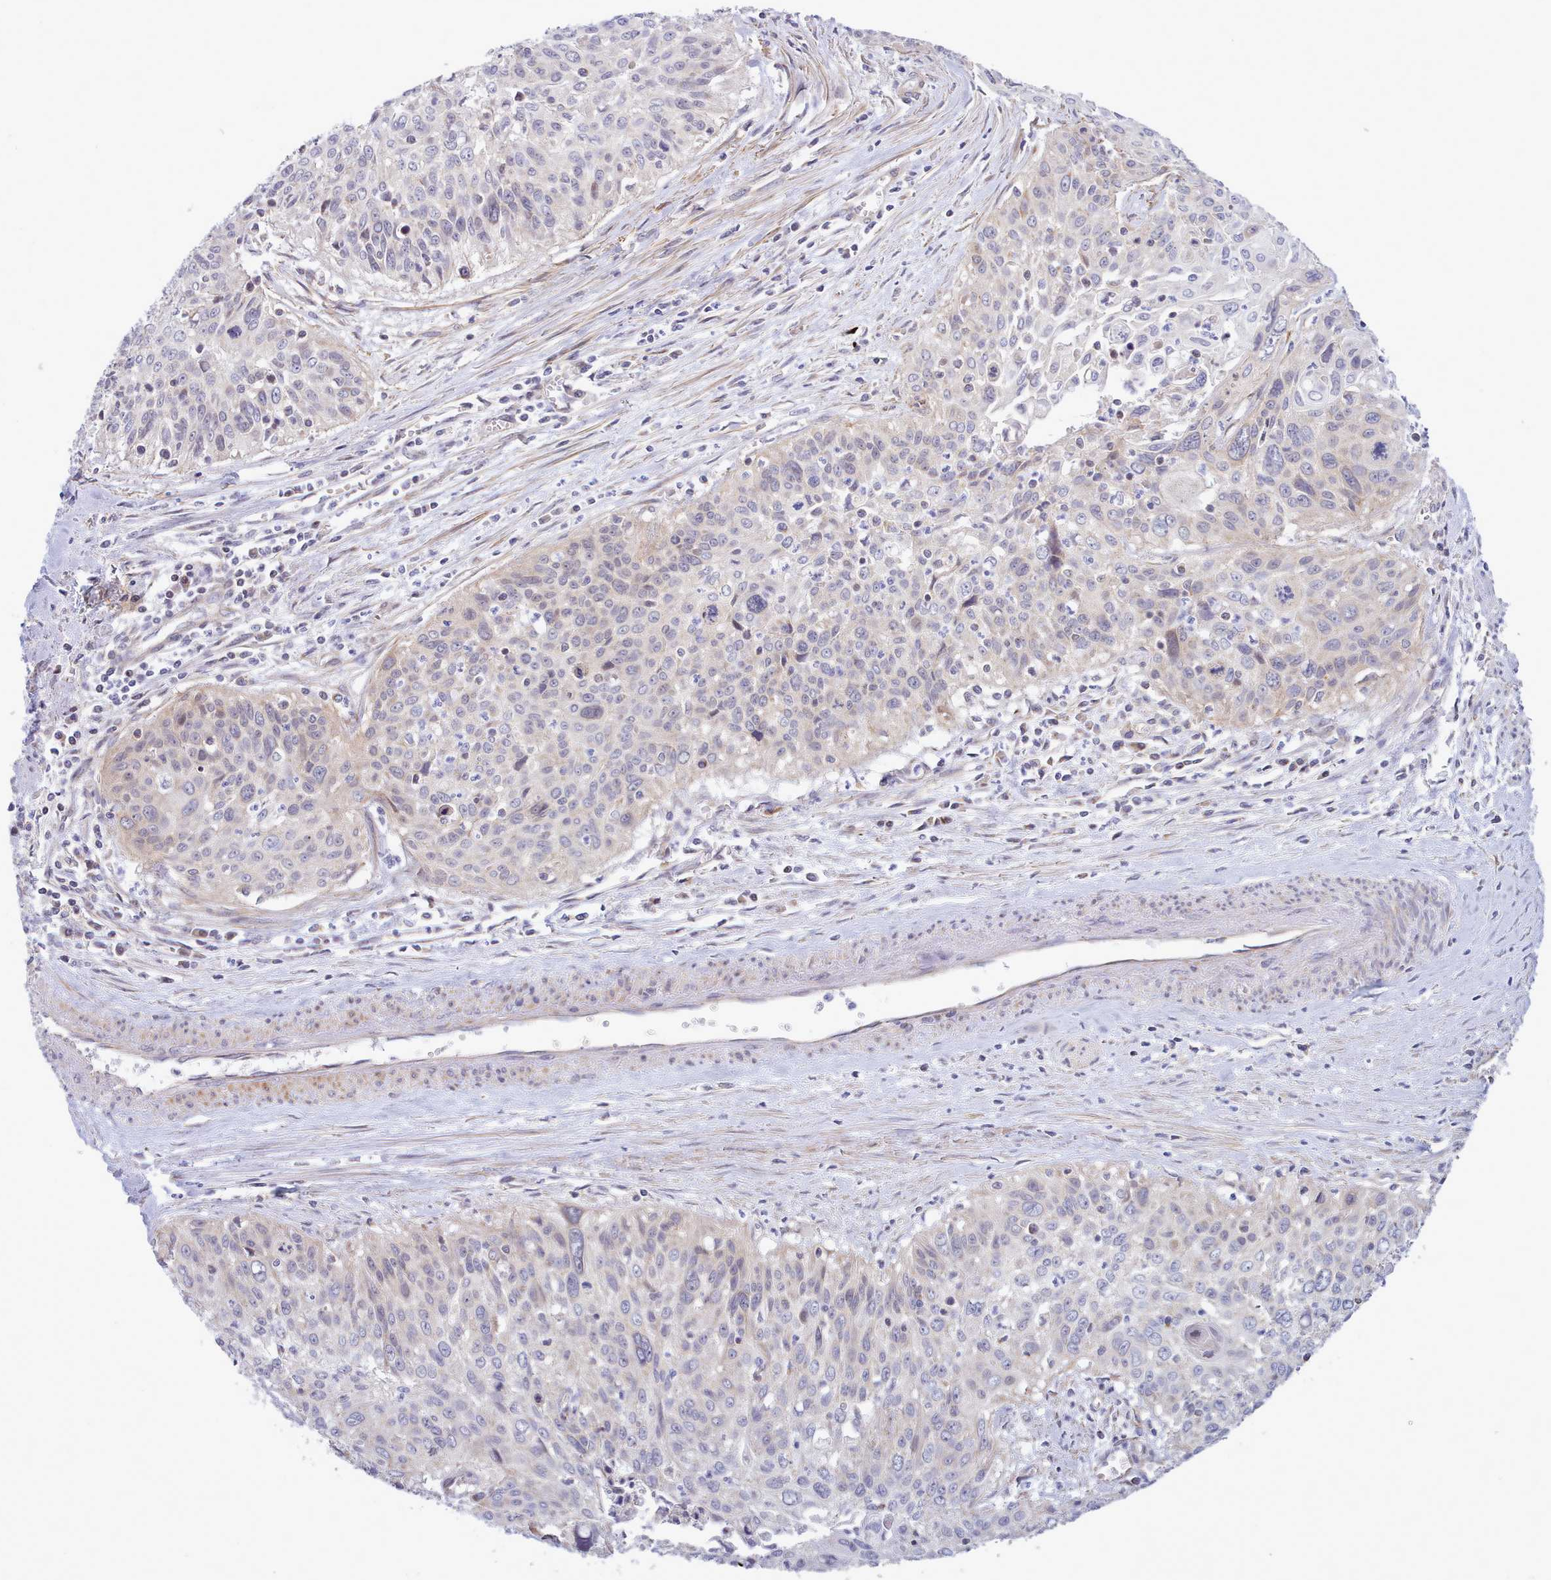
{"staining": {"intensity": "negative", "quantity": "none", "location": "none"}, "tissue": "cervical cancer", "cell_type": "Tumor cells", "image_type": "cancer", "snomed": [{"axis": "morphology", "description": "Squamous cell carcinoma, NOS"}, {"axis": "topography", "description": "Cervix"}], "caption": "A high-resolution histopathology image shows immunohistochemistry staining of cervical cancer (squamous cell carcinoma), which shows no significant positivity in tumor cells.", "gene": "MRPL21", "patient": {"sex": "female", "age": 55}}